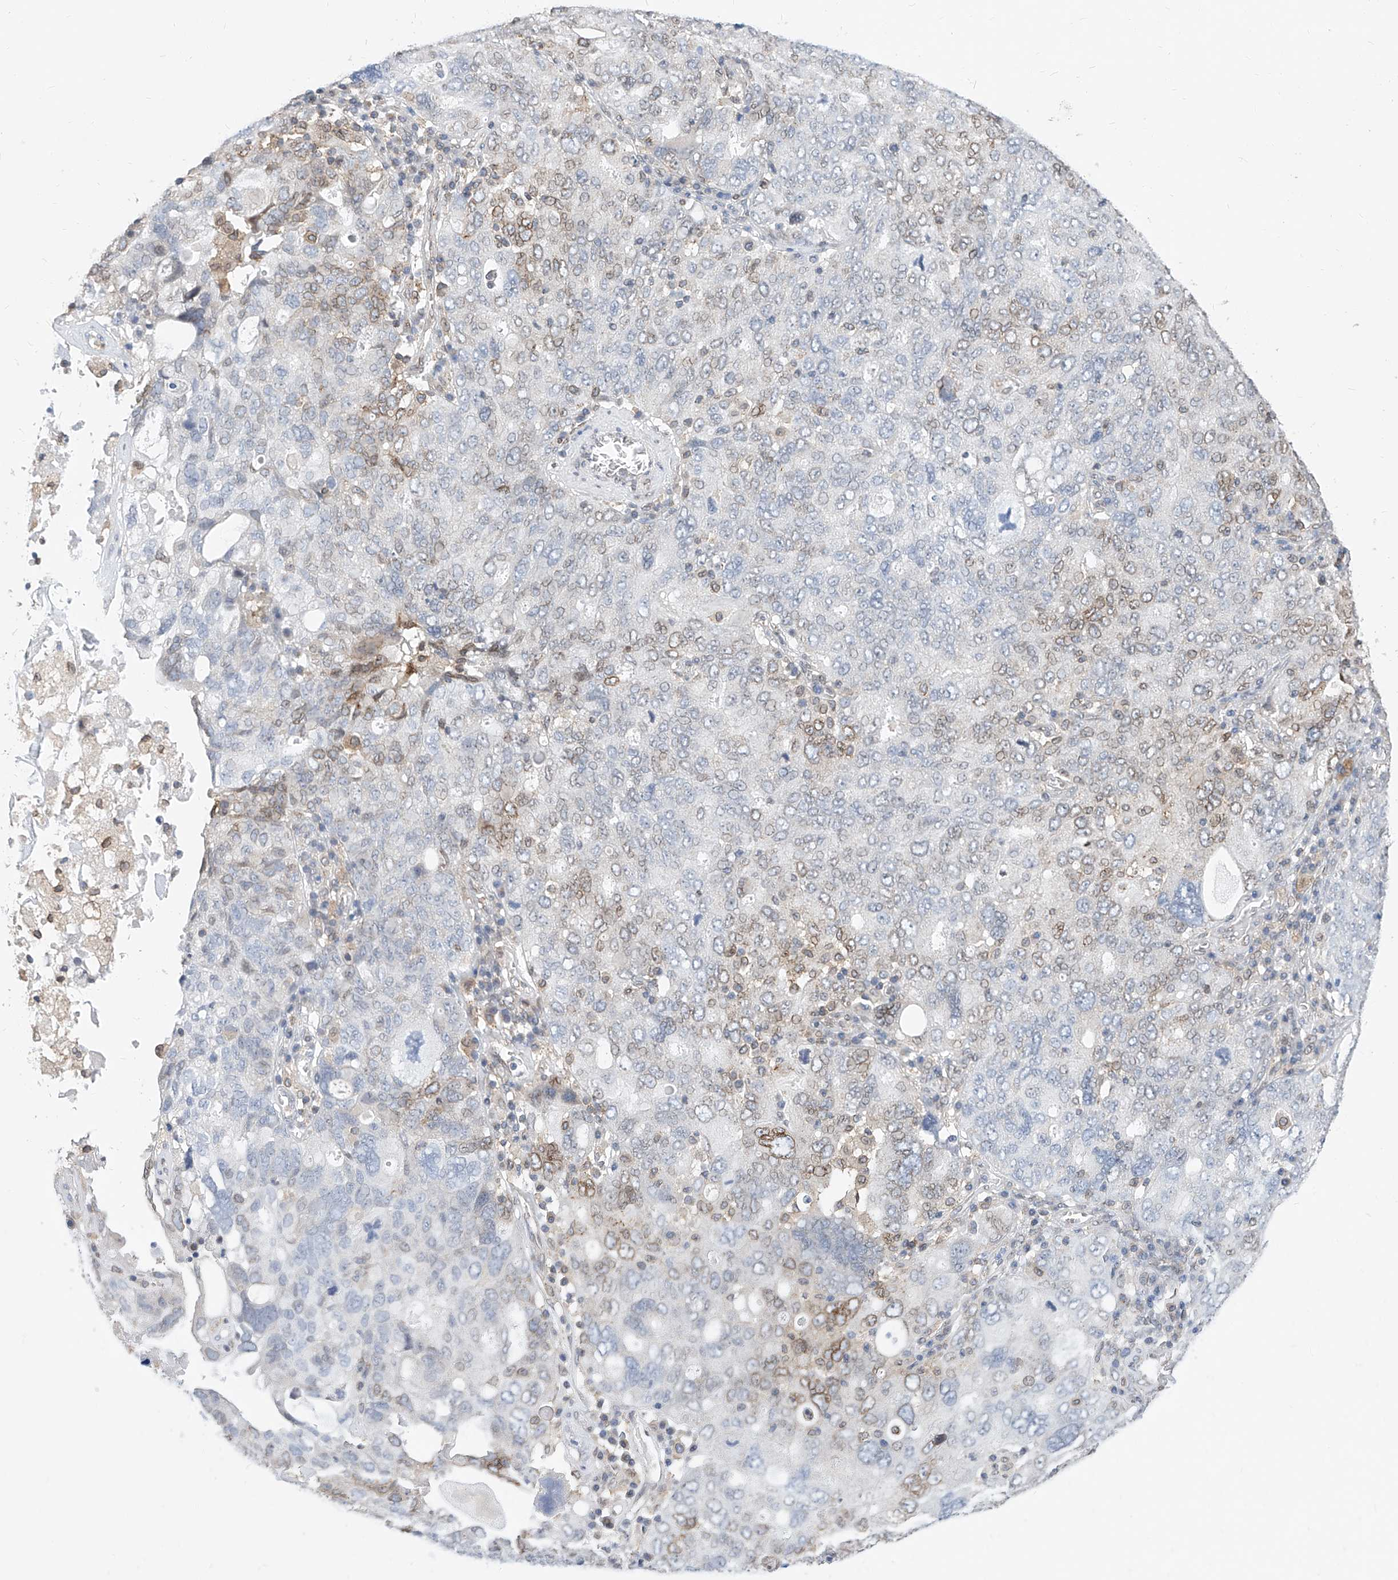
{"staining": {"intensity": "weak", "quantity": "<25%", "location": "cytoplasmic/membranous,nuclear"}, "tissue": "ovarian cancer", "cell_type": "Tumor cells", "image_type": "cancer", "snomed": [{"axis": "morphology", "description": "Carcinoma, endometroid"}, {"axis": "topography", "description": "Ovary"}], "caption": "The IHC image has no significant positivity in tumor cells of ovarian cancer tissue.", "gene": "MX2", "patient": {"sex": "female", "age": 62}}